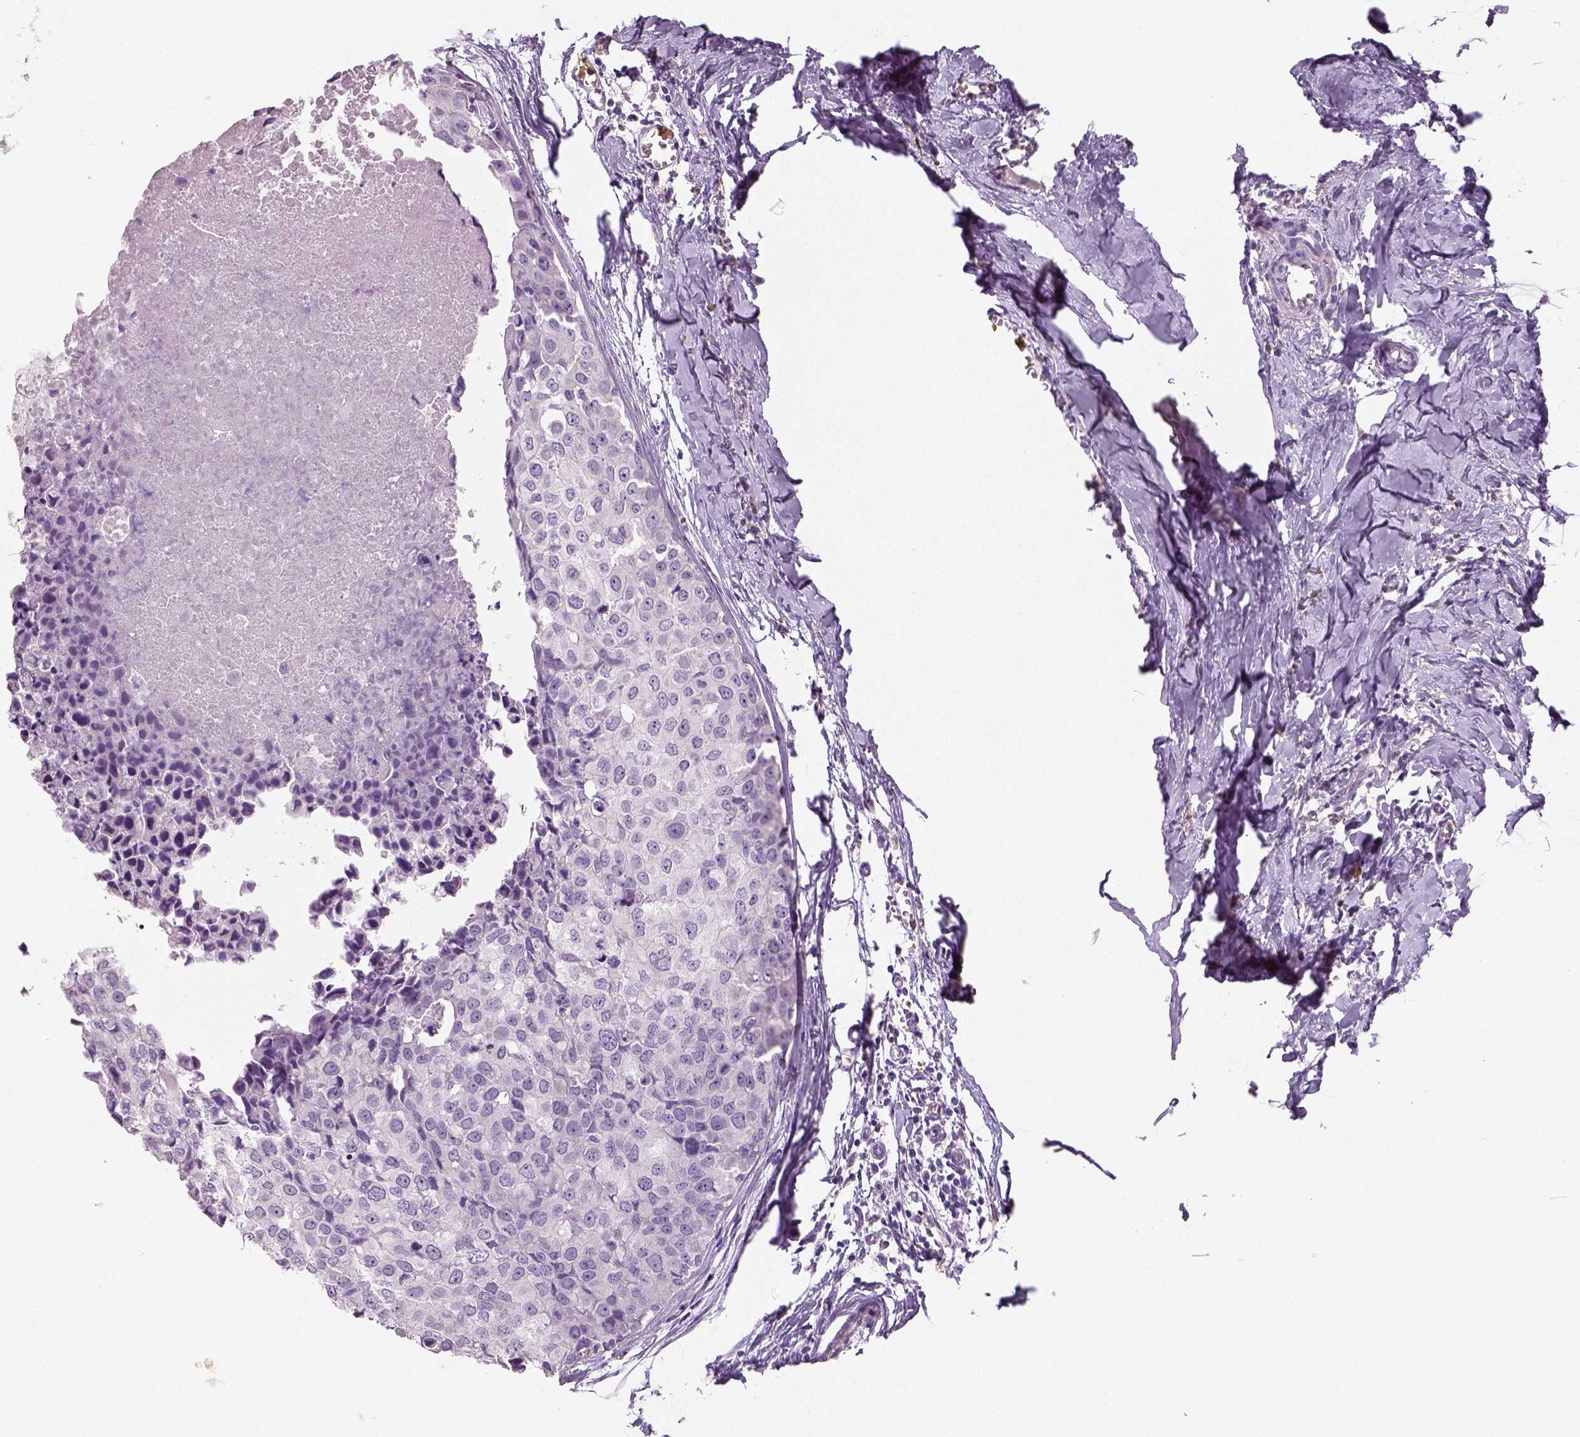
{"staining": {"intensity": "negative", "quantity": "none", "location": "none"}, "tissue": "breast cancer", "cell_type": "Tumor cells", "image_type": "cancer", "snomed": [{"axis": "morphology", "description": "Duct carcinoma"}, {"axis": "topography", "description": "Breast"}], "caption": "Human breast cancer (intraductal carcinoma) stained for a protein using IHC reveals no expression in tumor cells.", "gene": "NECAB2", "patient": {"sex": "female", "age": 38}}